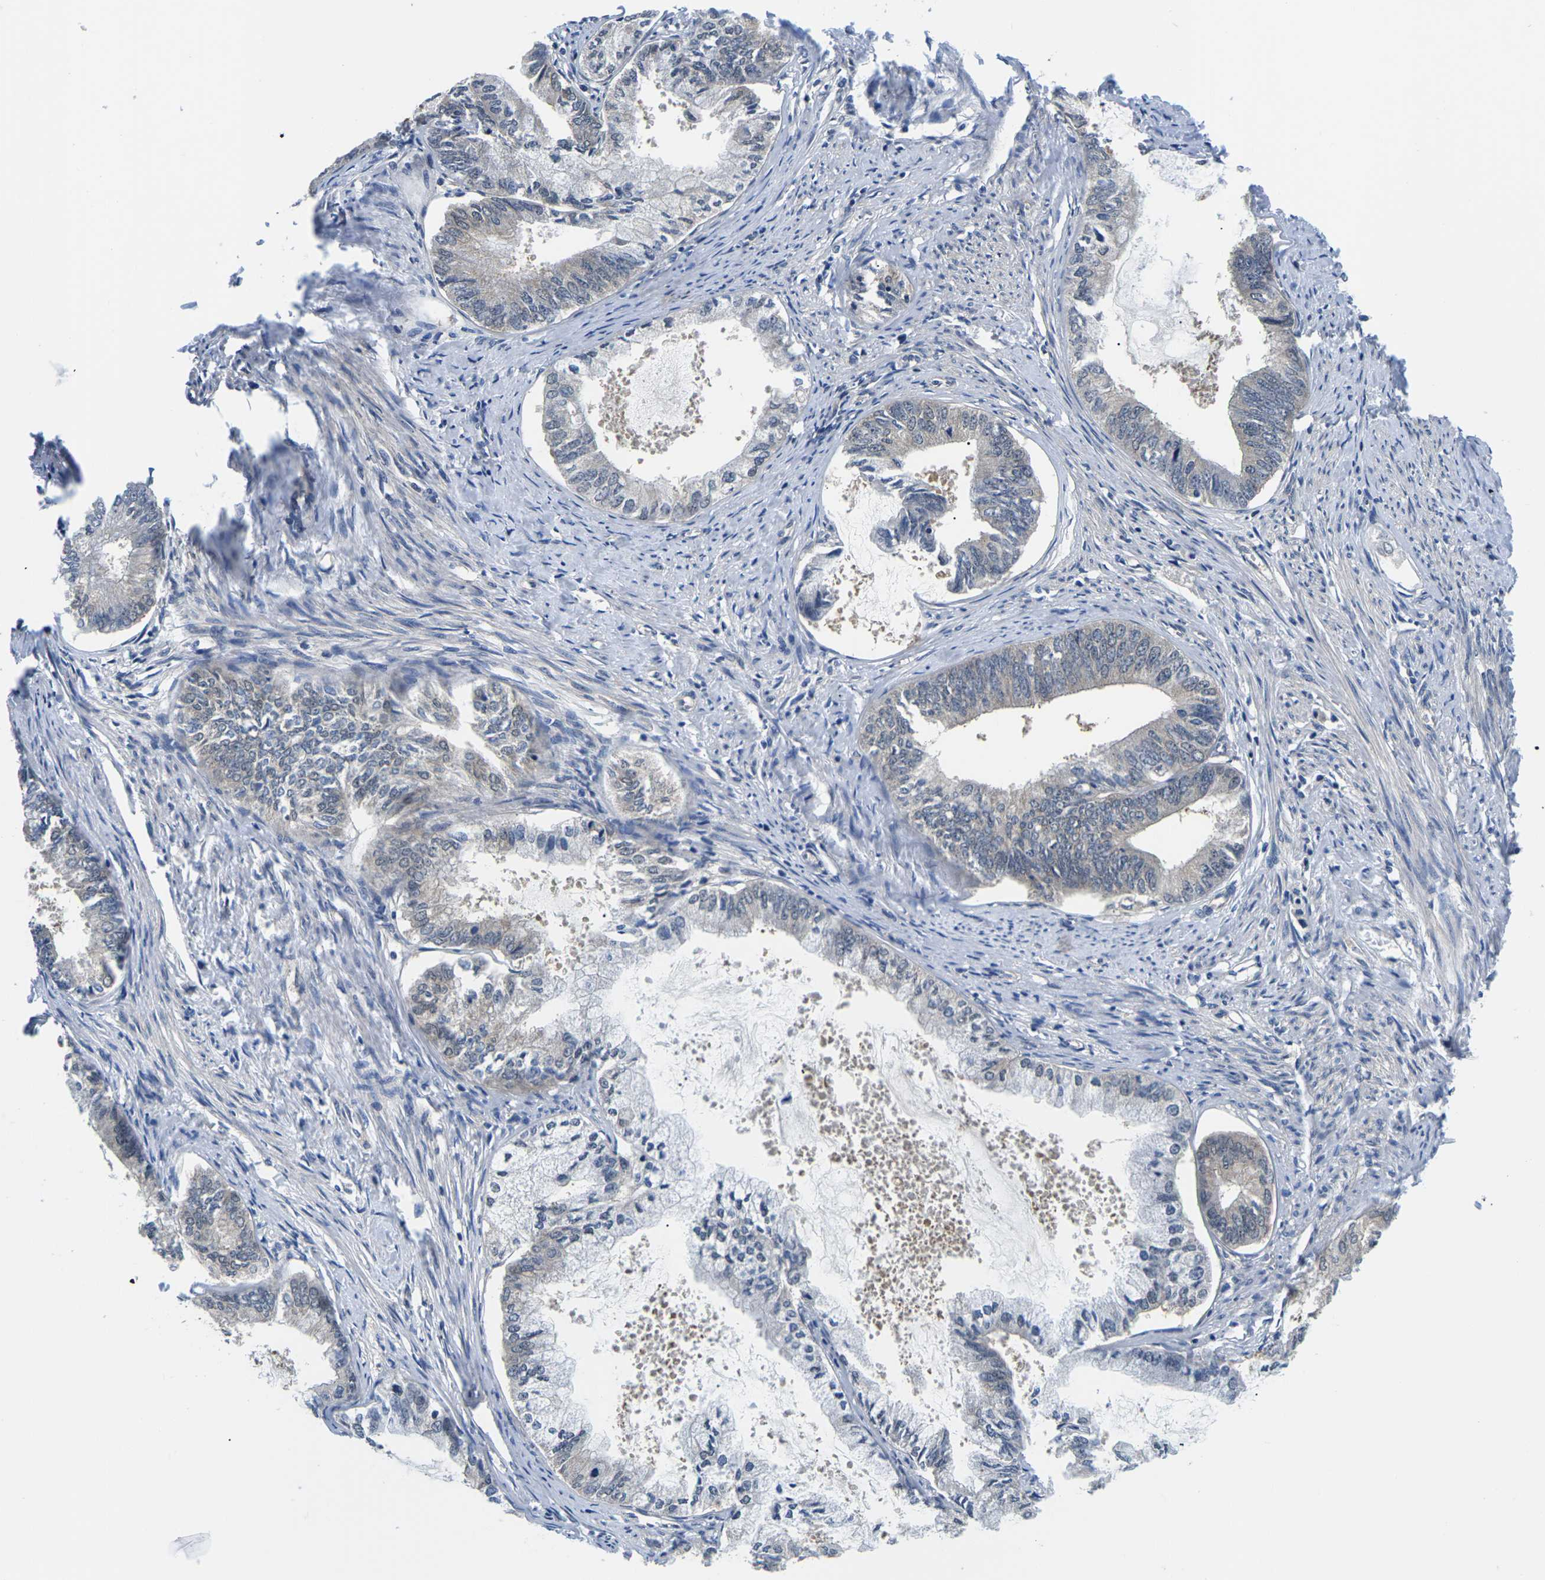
{"staining": {"intensity": "negative", "quantity": "none", "location": "none"}, "tissue": "endometrial cancer", "cell_type": "Tumor cells", "image_type": "cancer", "snomed": [{"axis": "morphology", "description": "Adenocarcinoma, NOS"}, {"axis": "topography", "description": "Endometrium"}], "caption": "This is an immunohistochemistry (IHC) micrograph of human endometrial cancer. There is no positivity in tumor cells.", "gene": "GSK3B", "patient": {"sex": "female", "age": 86}}